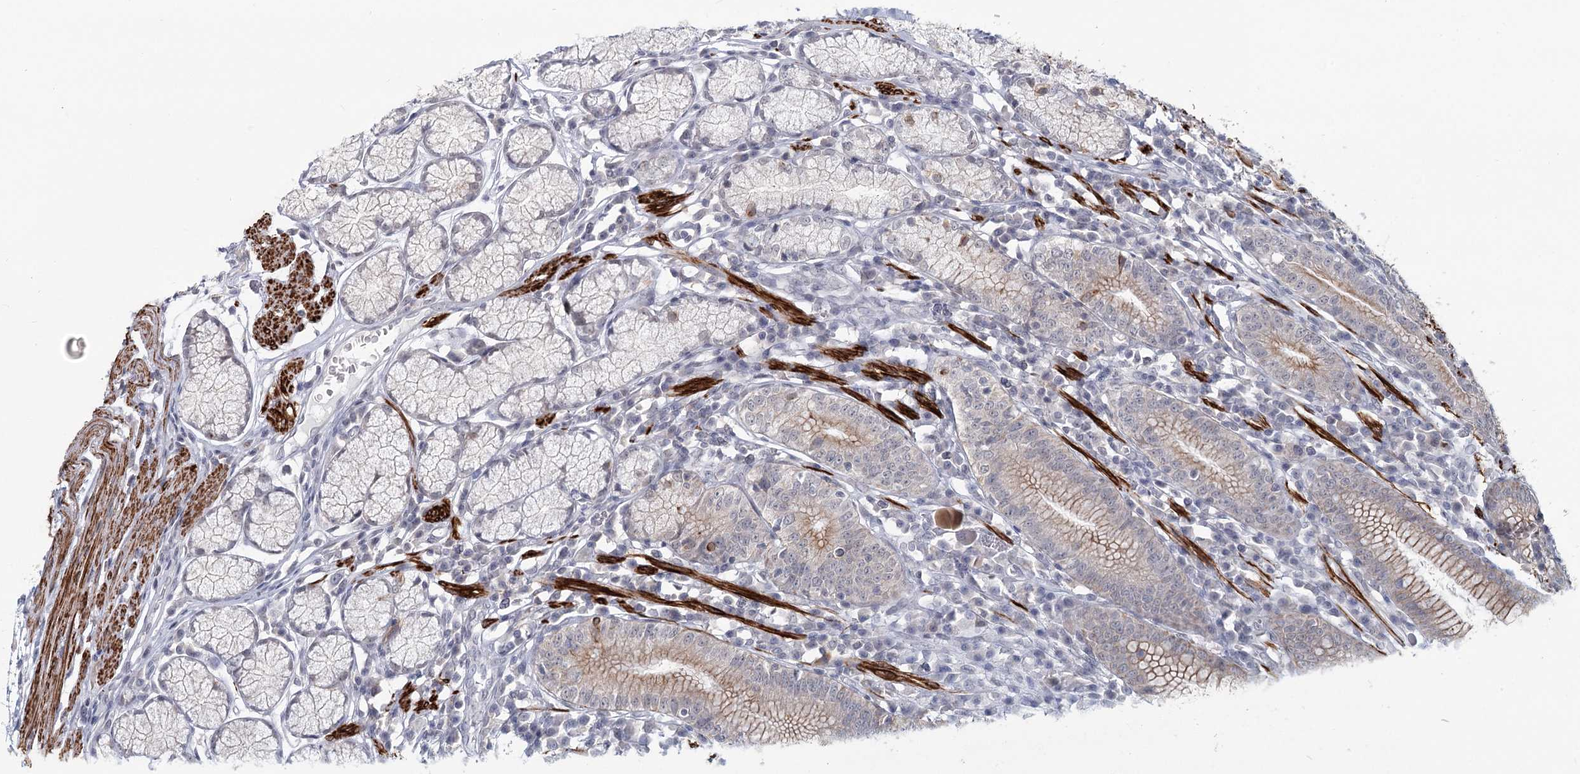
{"staining": {"intensity": "moderate", "quantity": "25%-75%", "location": "cytoplasmic/membranous"}, "tissue": "stomach", "cell_type": "Glandular cells", "image_type": "normal", "snomed": [{"axis": "morphology", "description": "Normal tissue, NOS"}, {"axis": "topography", "description": "Stomach"}], "caption": "Immunohistochemical staining of normal human stomach exhibits moderate cytoplasmic/membranous protein positivity in approximately 25%-75% of glandular cells.", "gene": "TMEM70", "patient": {"sex": "male", "age": 55}}